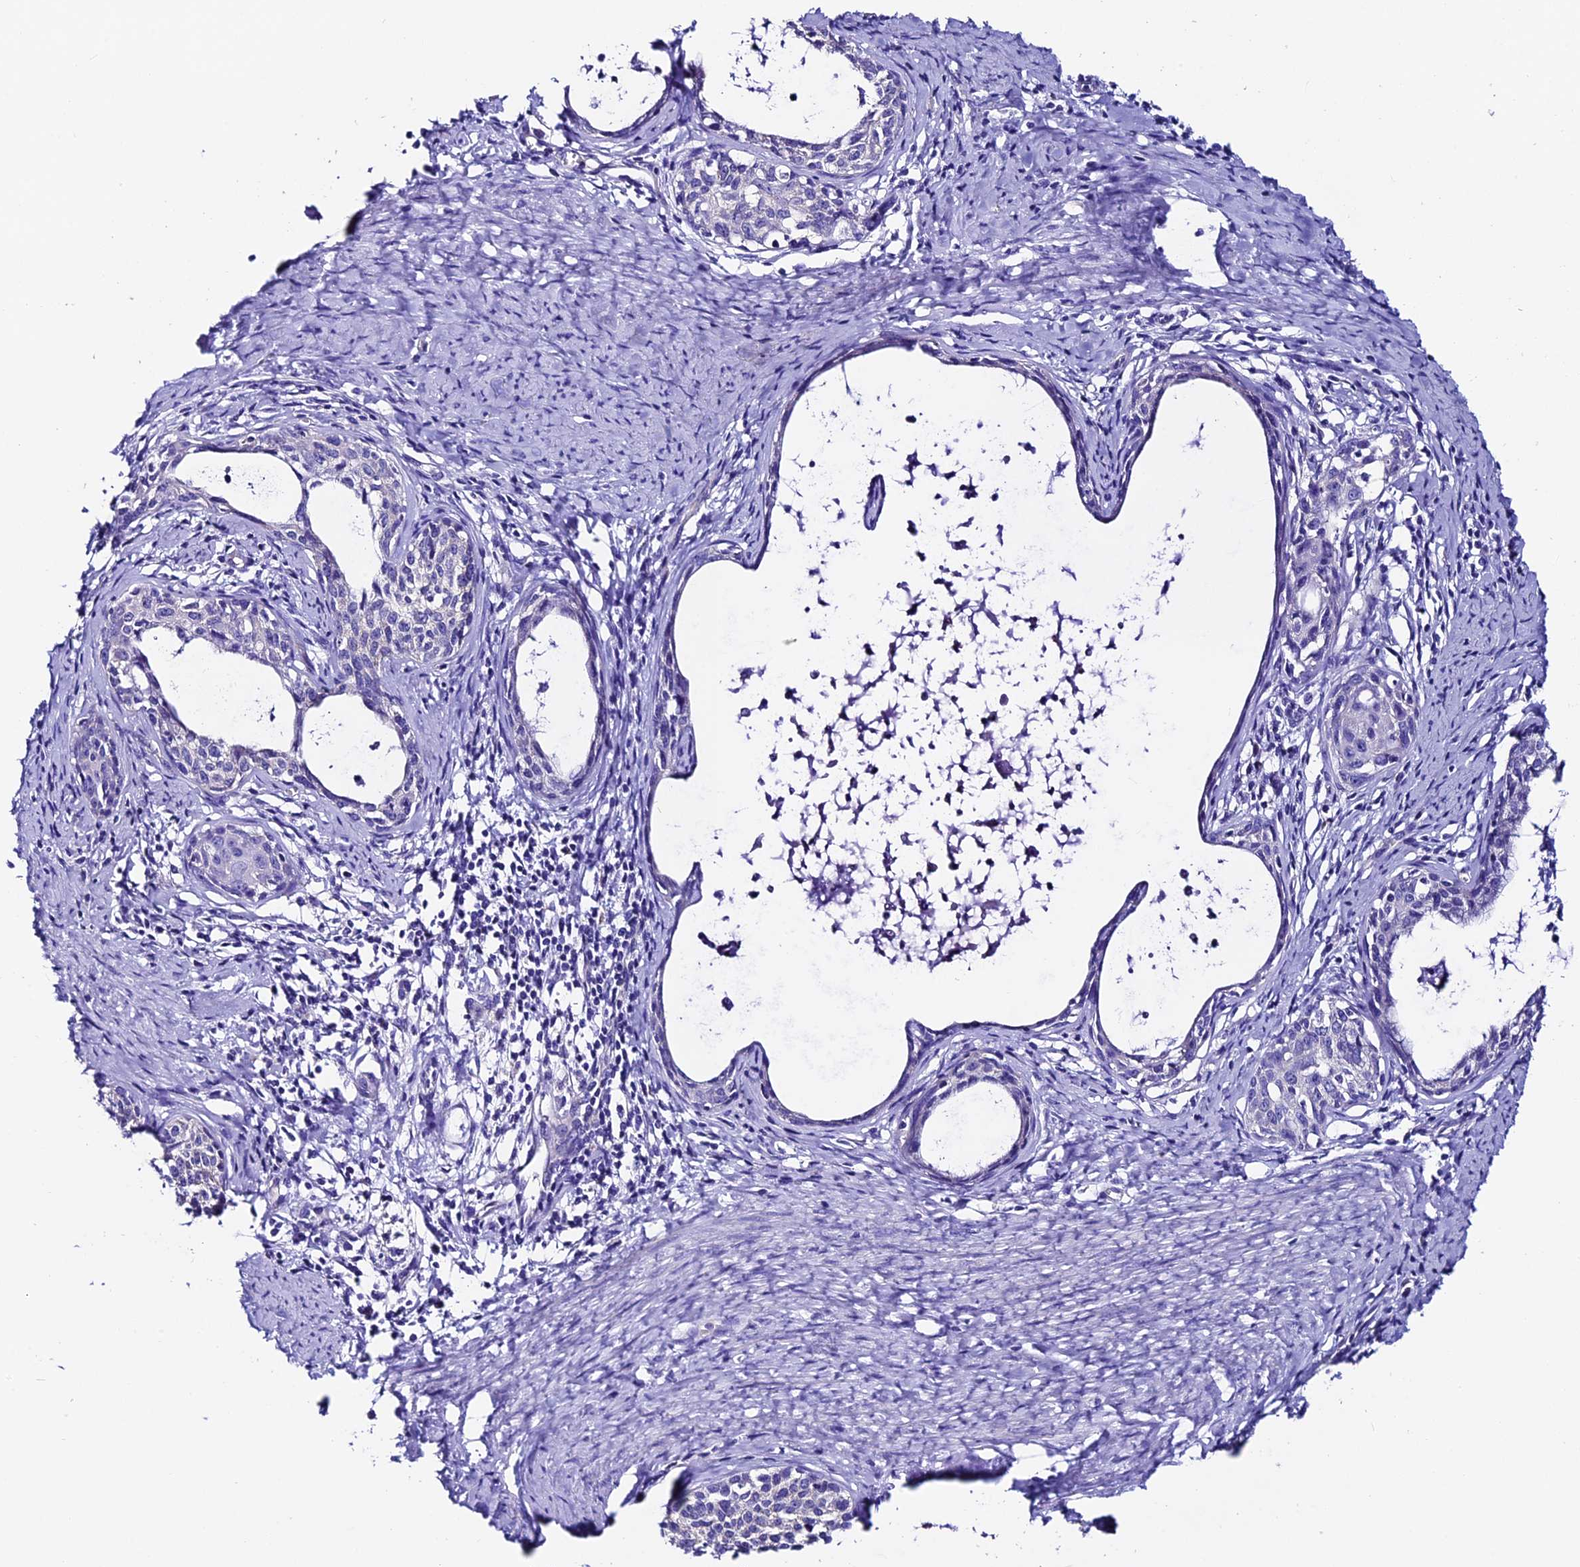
{"staining": {"intensity": "negative", "quantity": "none", "location": "none"}, "tissue": "cervical cancer", "cell_type": "Tumor cells", "image_type": "cancer", "snomed": [{"axis": "morphology", "description": "Squamous cell carcinoma, NOS"}, {"axis": "topography", "description": "Cervix"}], "caption": "This is a image of immunohistochemistry (IHC) staining of squamous cell carcinoma (cervical), which shows no positivity in tumor cells. (DAB IHC, high magnification).", "gene": "COMTD1", "patient": {"sex": "female", "age": 52}}